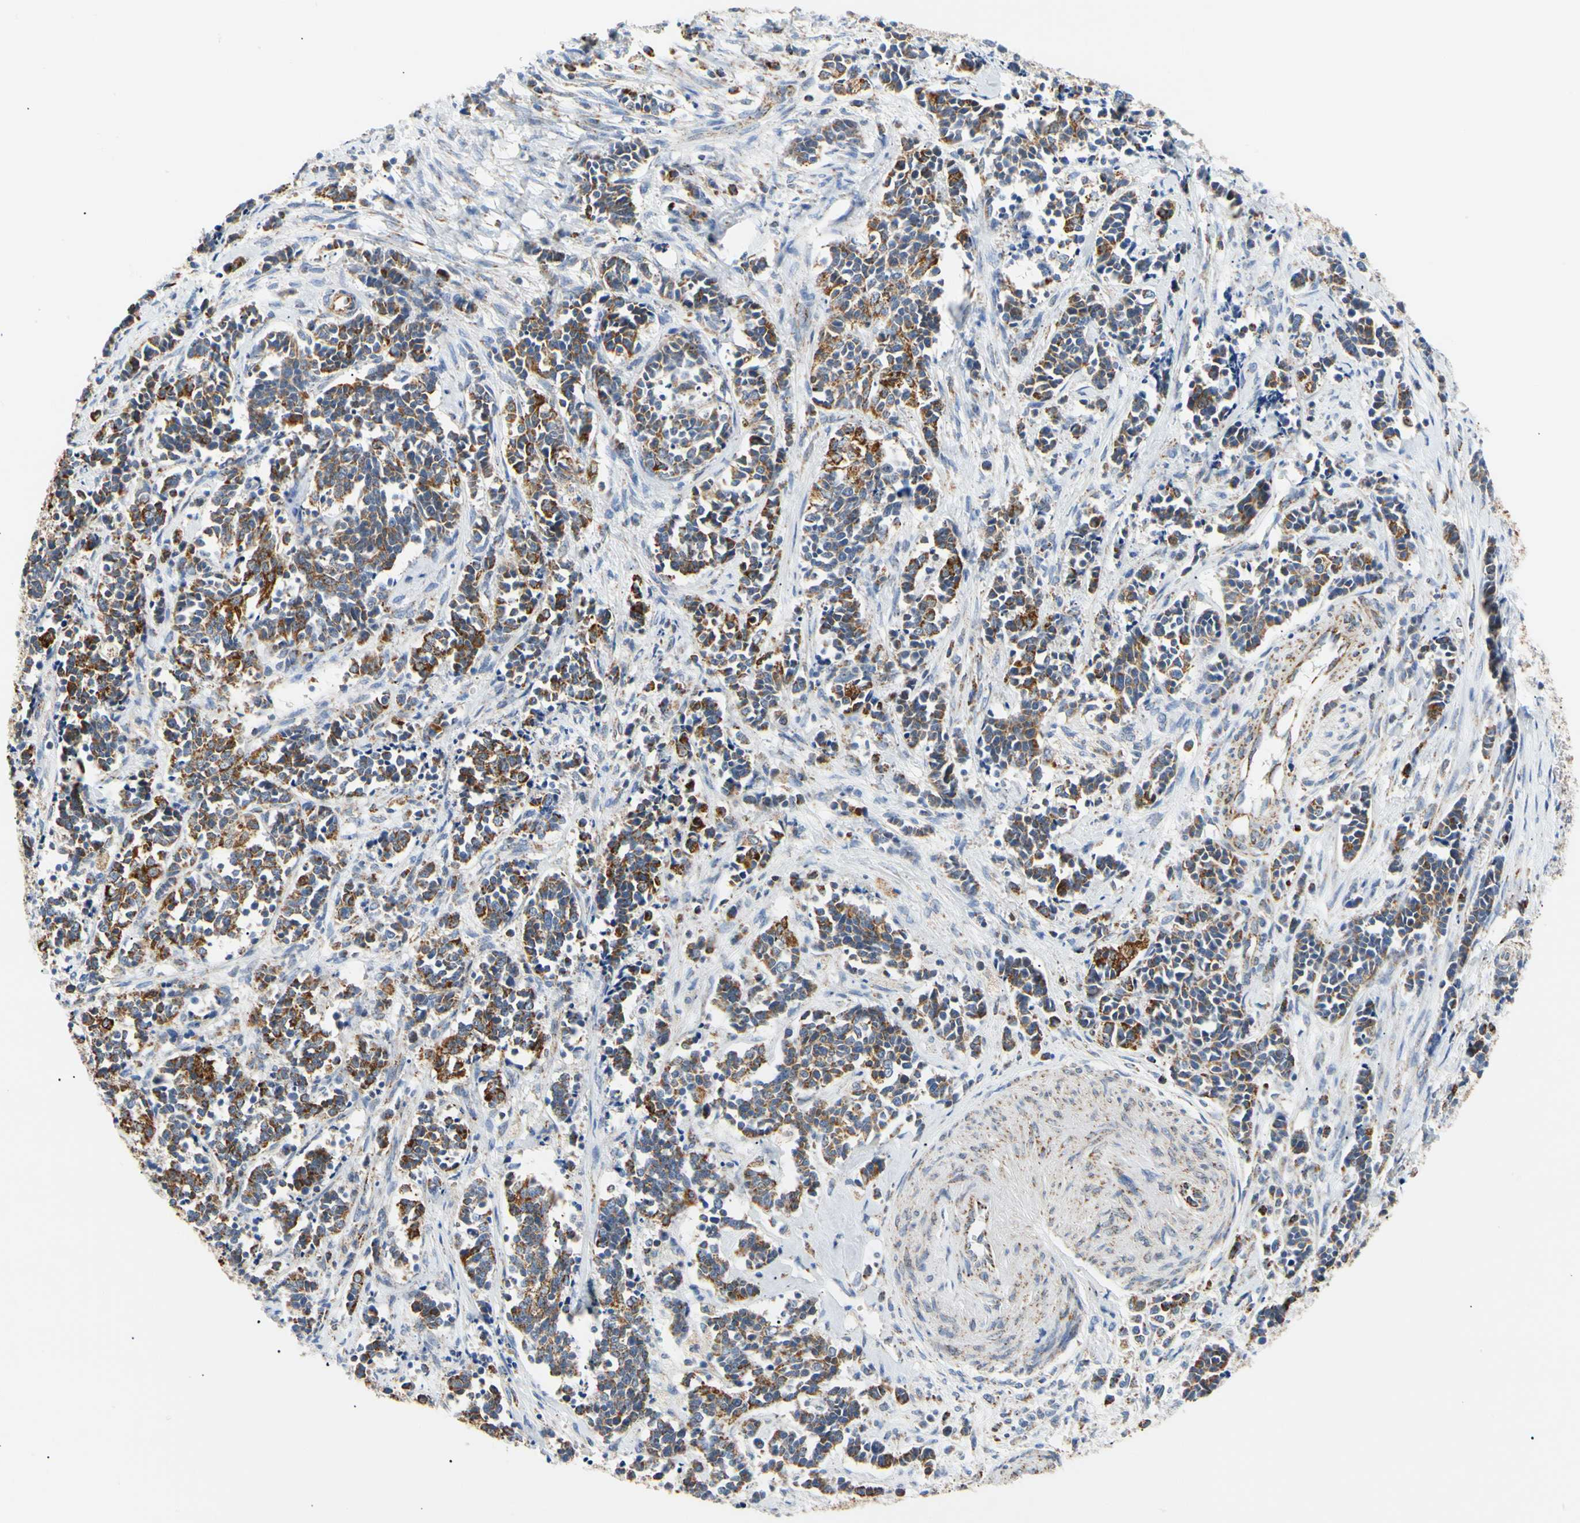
{"staining": {"intensity": "strong", "quantity": "25%-75%", "location": "cytoplasmic/membranous"}, "tissue": "cervical cancer", "cell_type": "Tumor cells", "image_type": "cancer", "snomed": [{"axis": "morphology", "description": "Squamous cell carcinoma, NOS"}, {"axis": "topography", "description": "Cervix"}], "caption": "The image exhibits staining of squamous cell carcinoma (cervical), revealing strong cytoplasmic/membranous protein positivity (brown color) within tumor cells.", "gene": "ACAT1", "patient": {"sex": "female", "age": 35}}